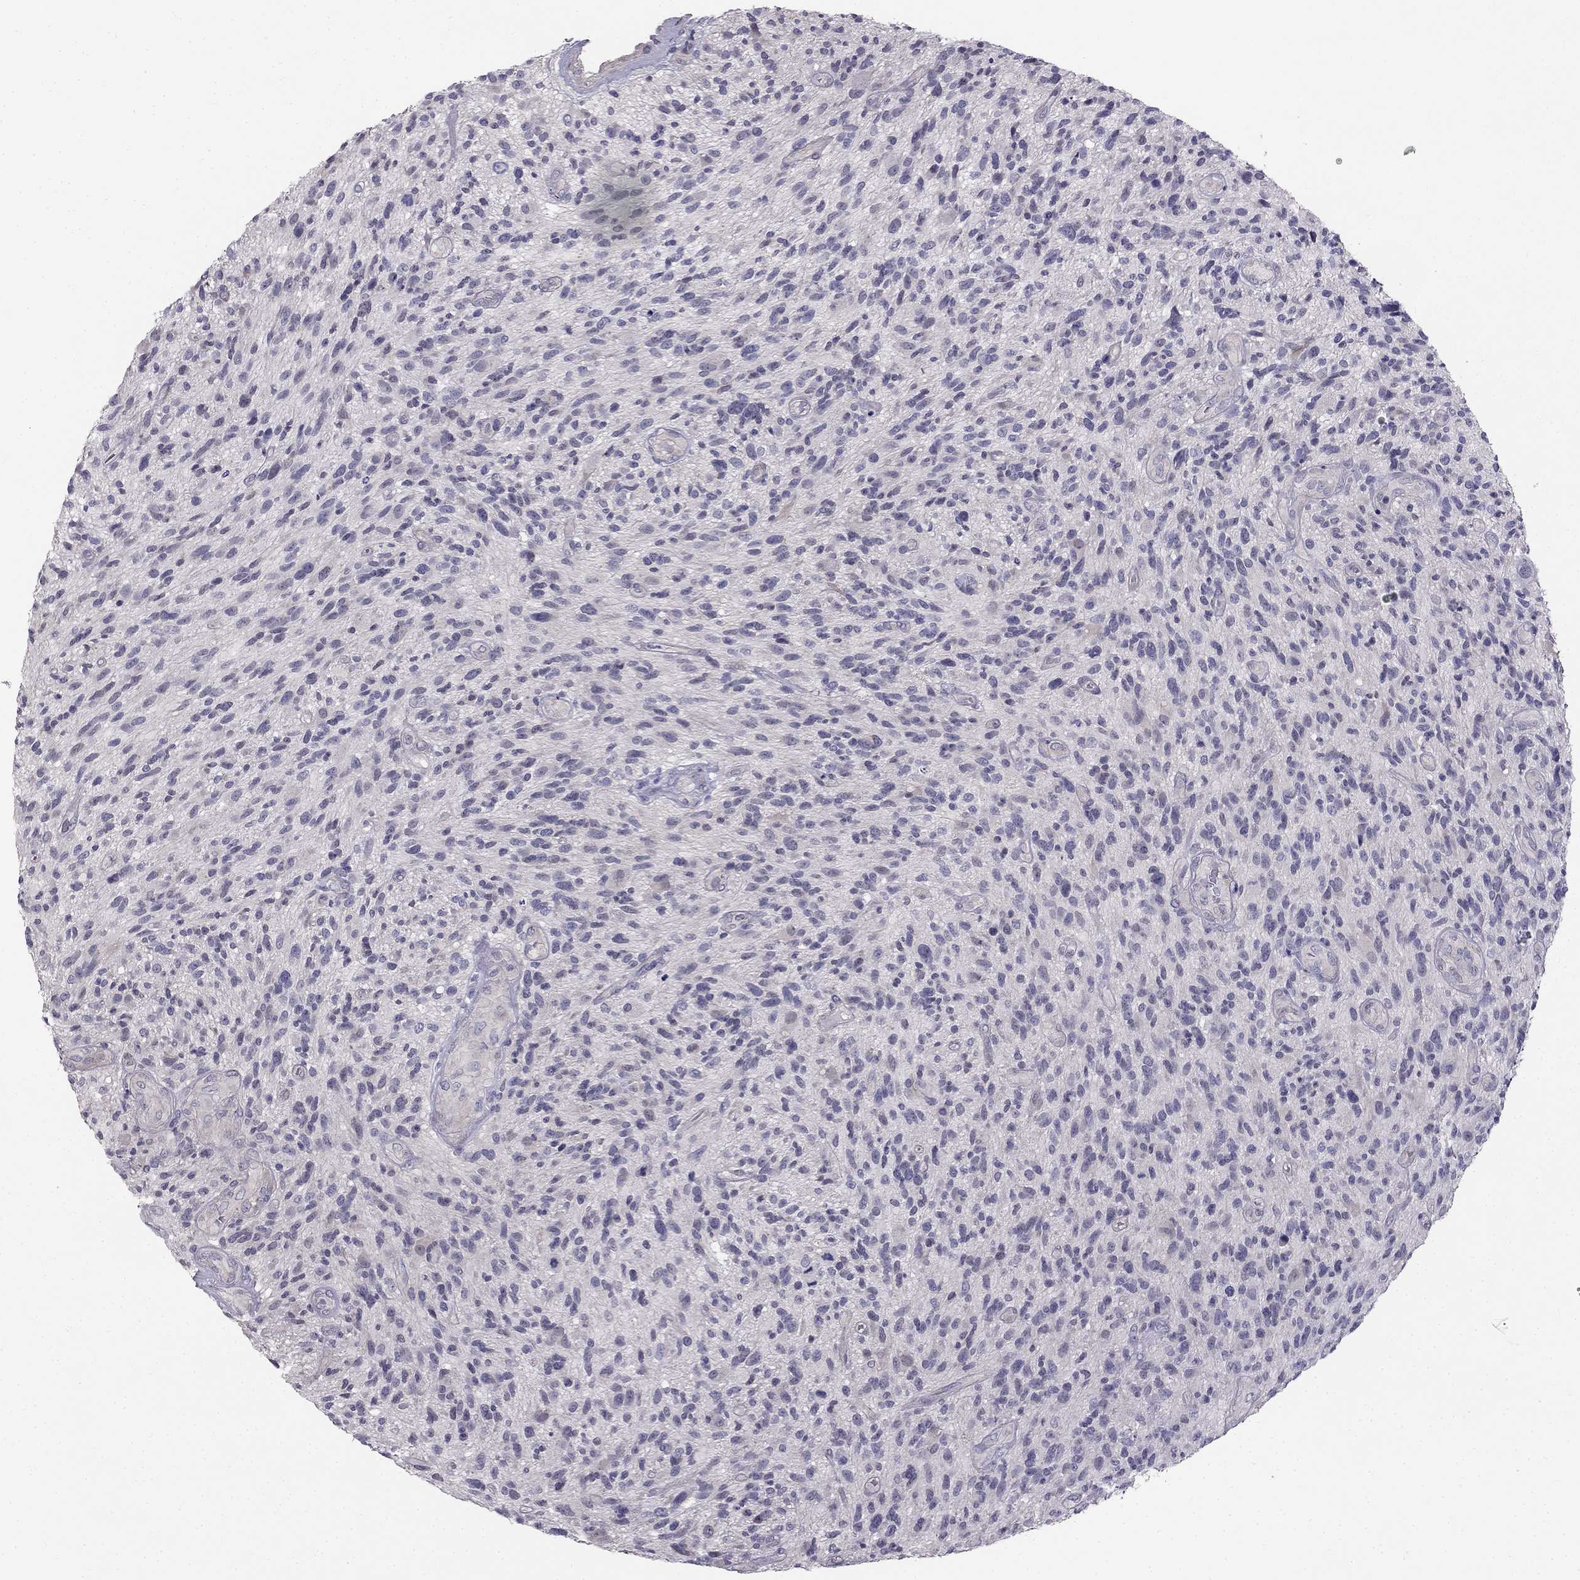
{"staining": {"intensity": "negative", "quantity": "none", "location": "none"}, "tissue": "glioma", "cell_type": "Tumor cells", "image_type": "cancer", "snomed": [{"axis": "morphology", "description": "Glioma, malignant, High grade"}, {"axis": "topography", "description": "Brain"}], "caption": "An immunohistochemistry (IHC) photomicrograph of glioma is shown. There is no staining in tumor cells of glioma.", "gene": "HSFX1", "patient": {"sex": "male", "age": 47}}